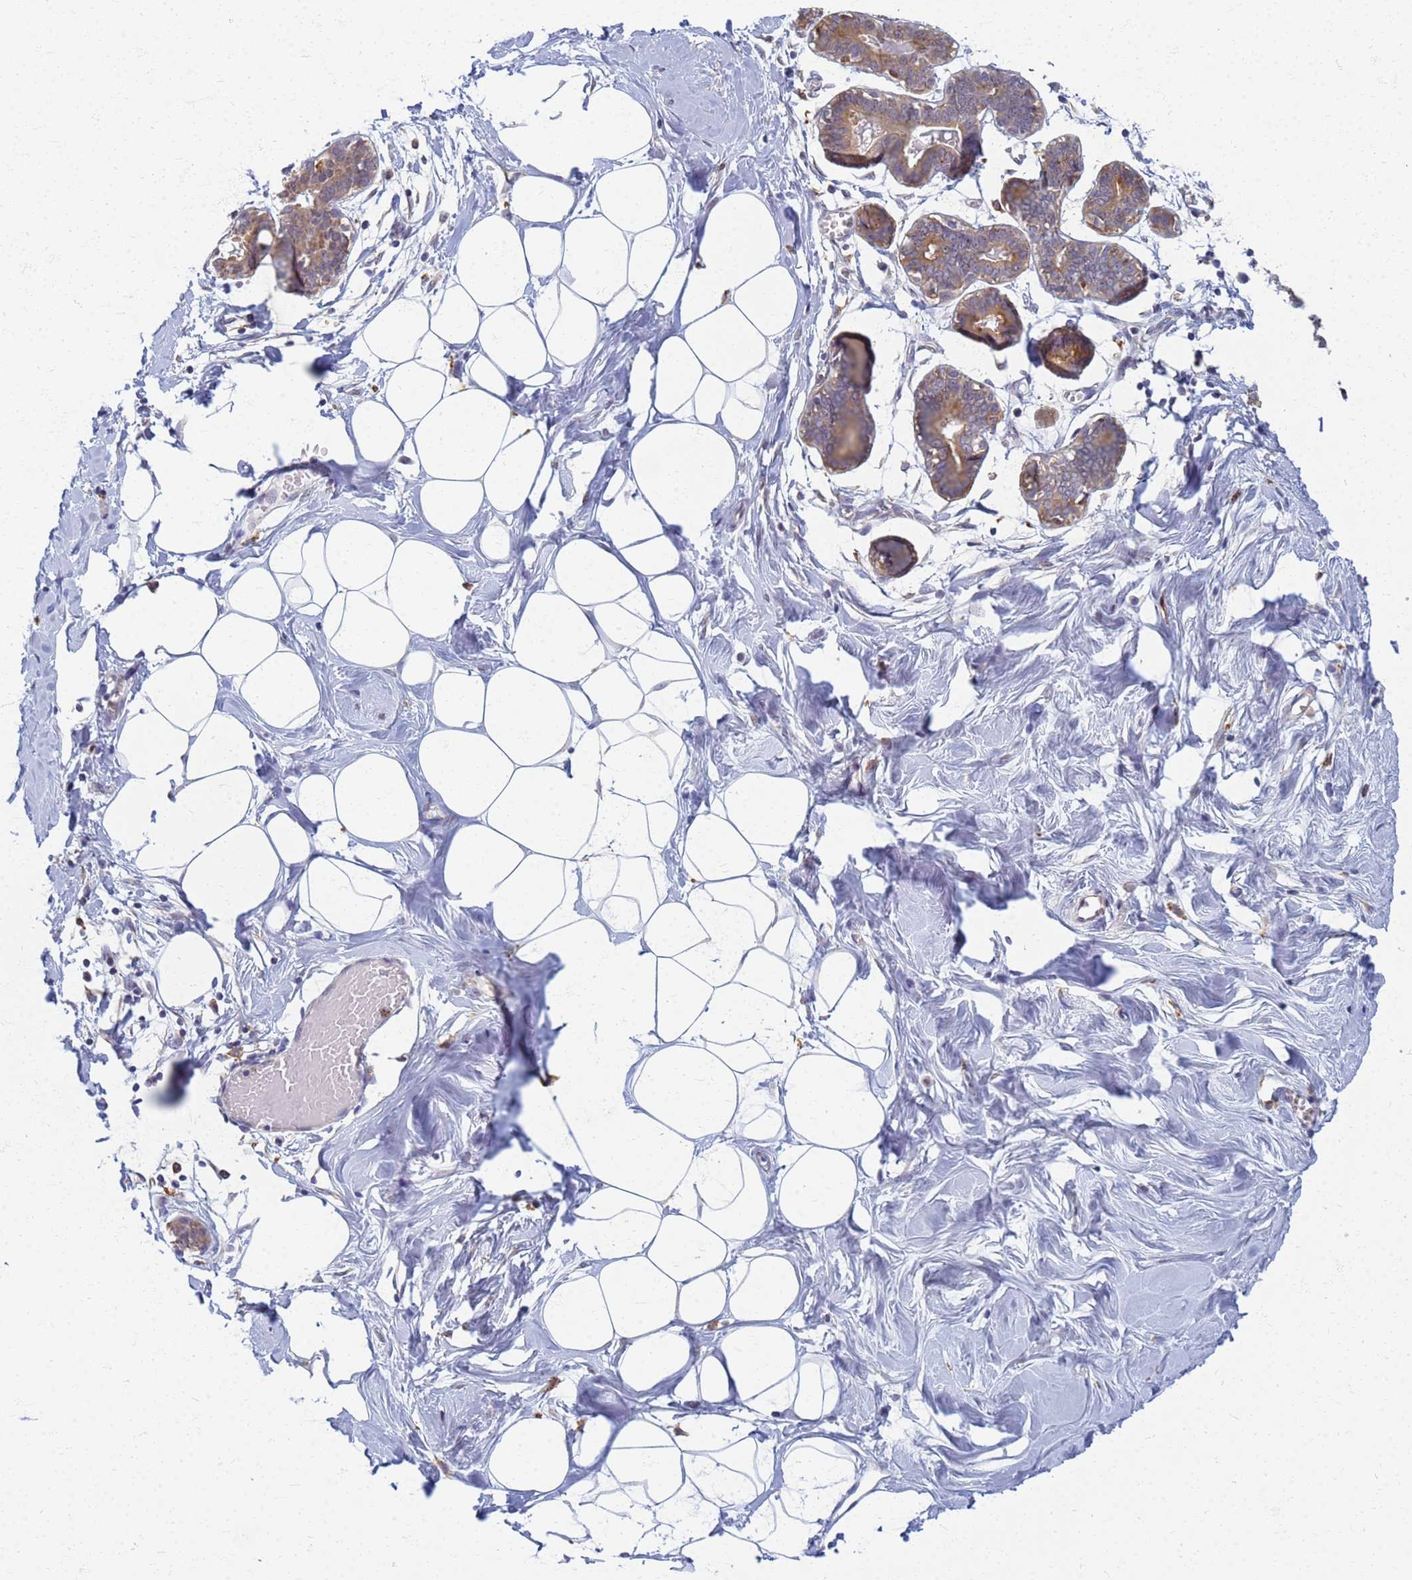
{"staining": {"intensity": "negative", "quantity": "none", "location": "none"}, "tissue": "breast", "cell_type": "Adipocytes", "image_type": "normal", "snomed": [{"axis": "morphology", "description": "Normal tissue, NOS"}, {"axis": "topography", "description": "Breast"}], "caption": "The IHC histopathology image has no significant staining in adipocytes of breast.", "gene": "ATP6V1E1", "patient": {"sex": "female", "age": 27}}